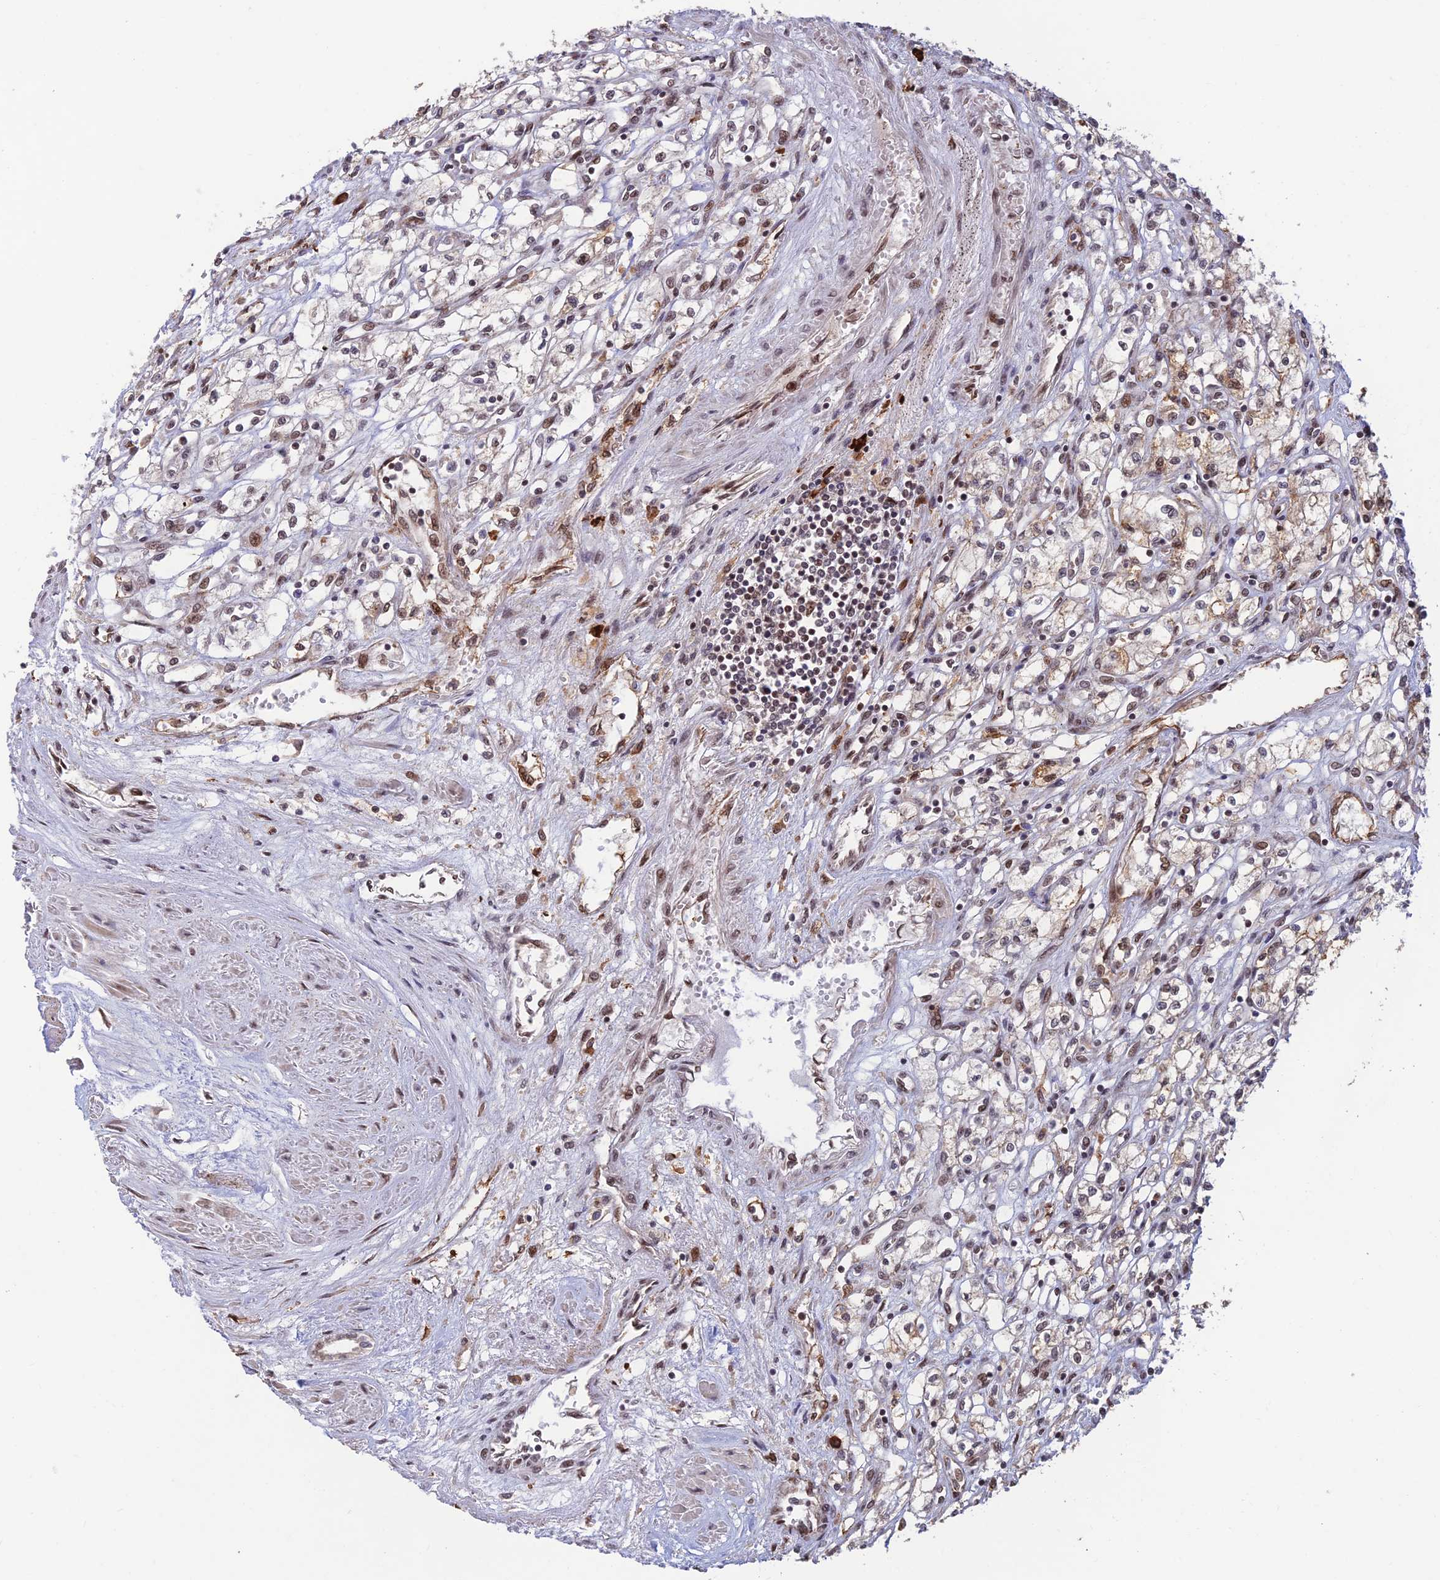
{"staining": {"intensity": "weak", "quantity": "25%-75%", "location": "cytoplasmic/membranous"}, "tissue": "renal cancer", "cell_type": "Tumor cells", "image_type": "cancer", "snomed": [{"axis": "morphology", "description": "Adenocarcinoma, NOS"}, {"axis": "topography", "description": "Kidney"}], "caption": "Adenocarcinoma (renal) was stained to show a protein in brown. There is low levels of weak cytoplasmic/membranous expression in about 25%-75% of tumor cells.", "gene": "ZNF565", "patient": {"sex": "male", "age": 59}}